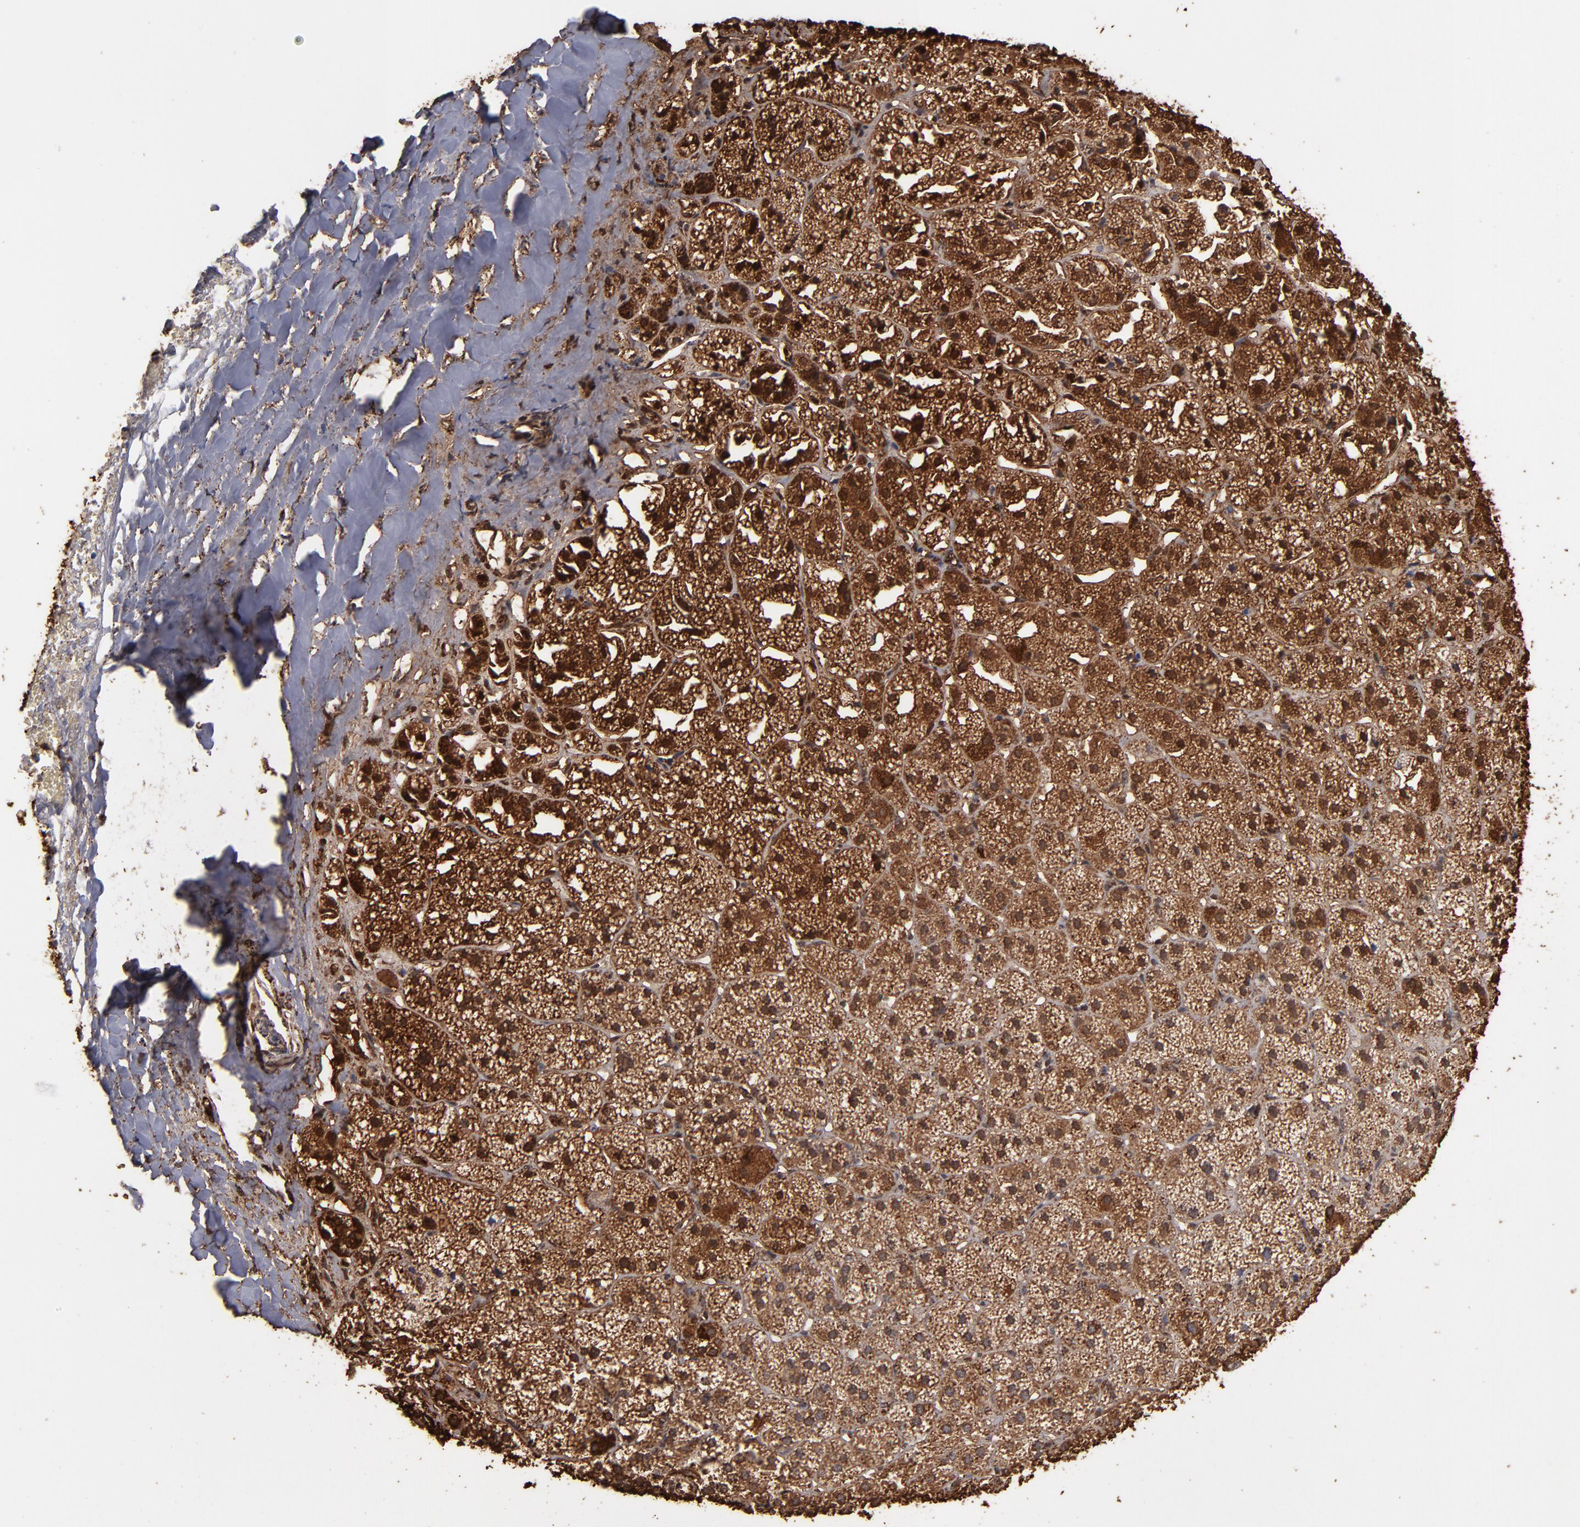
{"staining": {"intensity": "strong", "quantity": ">75%", "location": "cytoplasmic/membranous"}, "tissue": "adrenal gland", "cell_type": "Glandular cells", "image_type": "normal", "snomed": [{"axis": "morphology", "description": "Normal tissue, NOS"}, {"axis": "topography", "description": "Adrenal gland"}], "caption": "Glandular cells display strong cytoplasmic/membranous staining in about >75% of cells in benign adrenal gland. Nuclei are stained in blue.", "gene": "SOD2", "patient": {"sex": "female", "age": 71}}